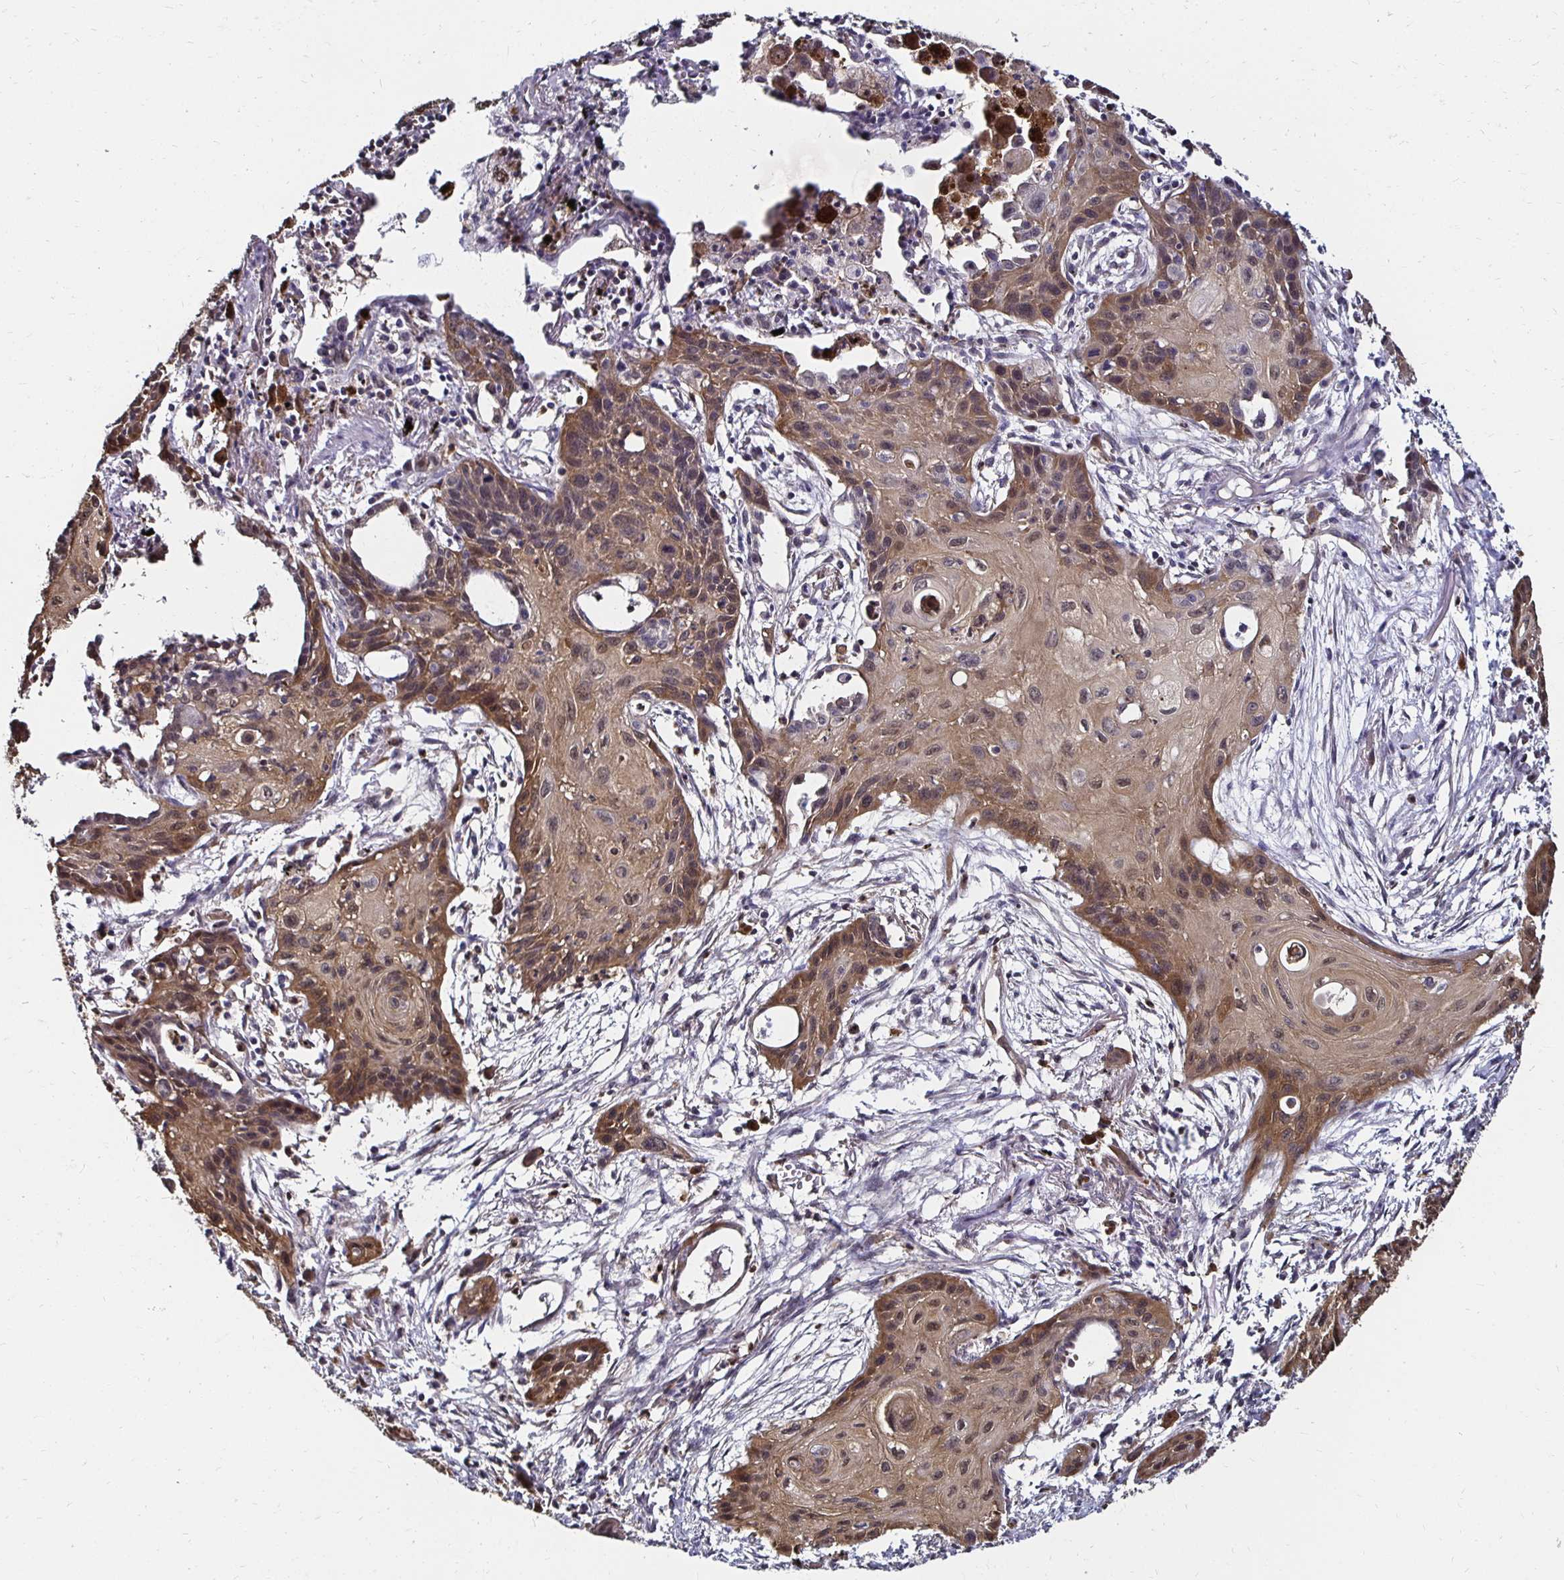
{"staining": {"intensity": "weak", "quantity": "25%-75%", "location": "cytoplasmic/membranous"}, "tissue": "lung cancer", "cell_type": "Tumor cells", "image_type": "cancer", "snomed": [{"axis": "morphology", "description": "Squamous cell carcinoma, NOS"}, {"axis": "topography", "description": "Lung"}], "caption": "Immunohistochemistry micrograph of lung cancer stained for a protein (brown), which shows low levels of weak cytoplasmic/membranous expression in approximately 25%-75% of tumor cells.", "gene": "TXN", "patient": {"sex": "male", "age": 71}}